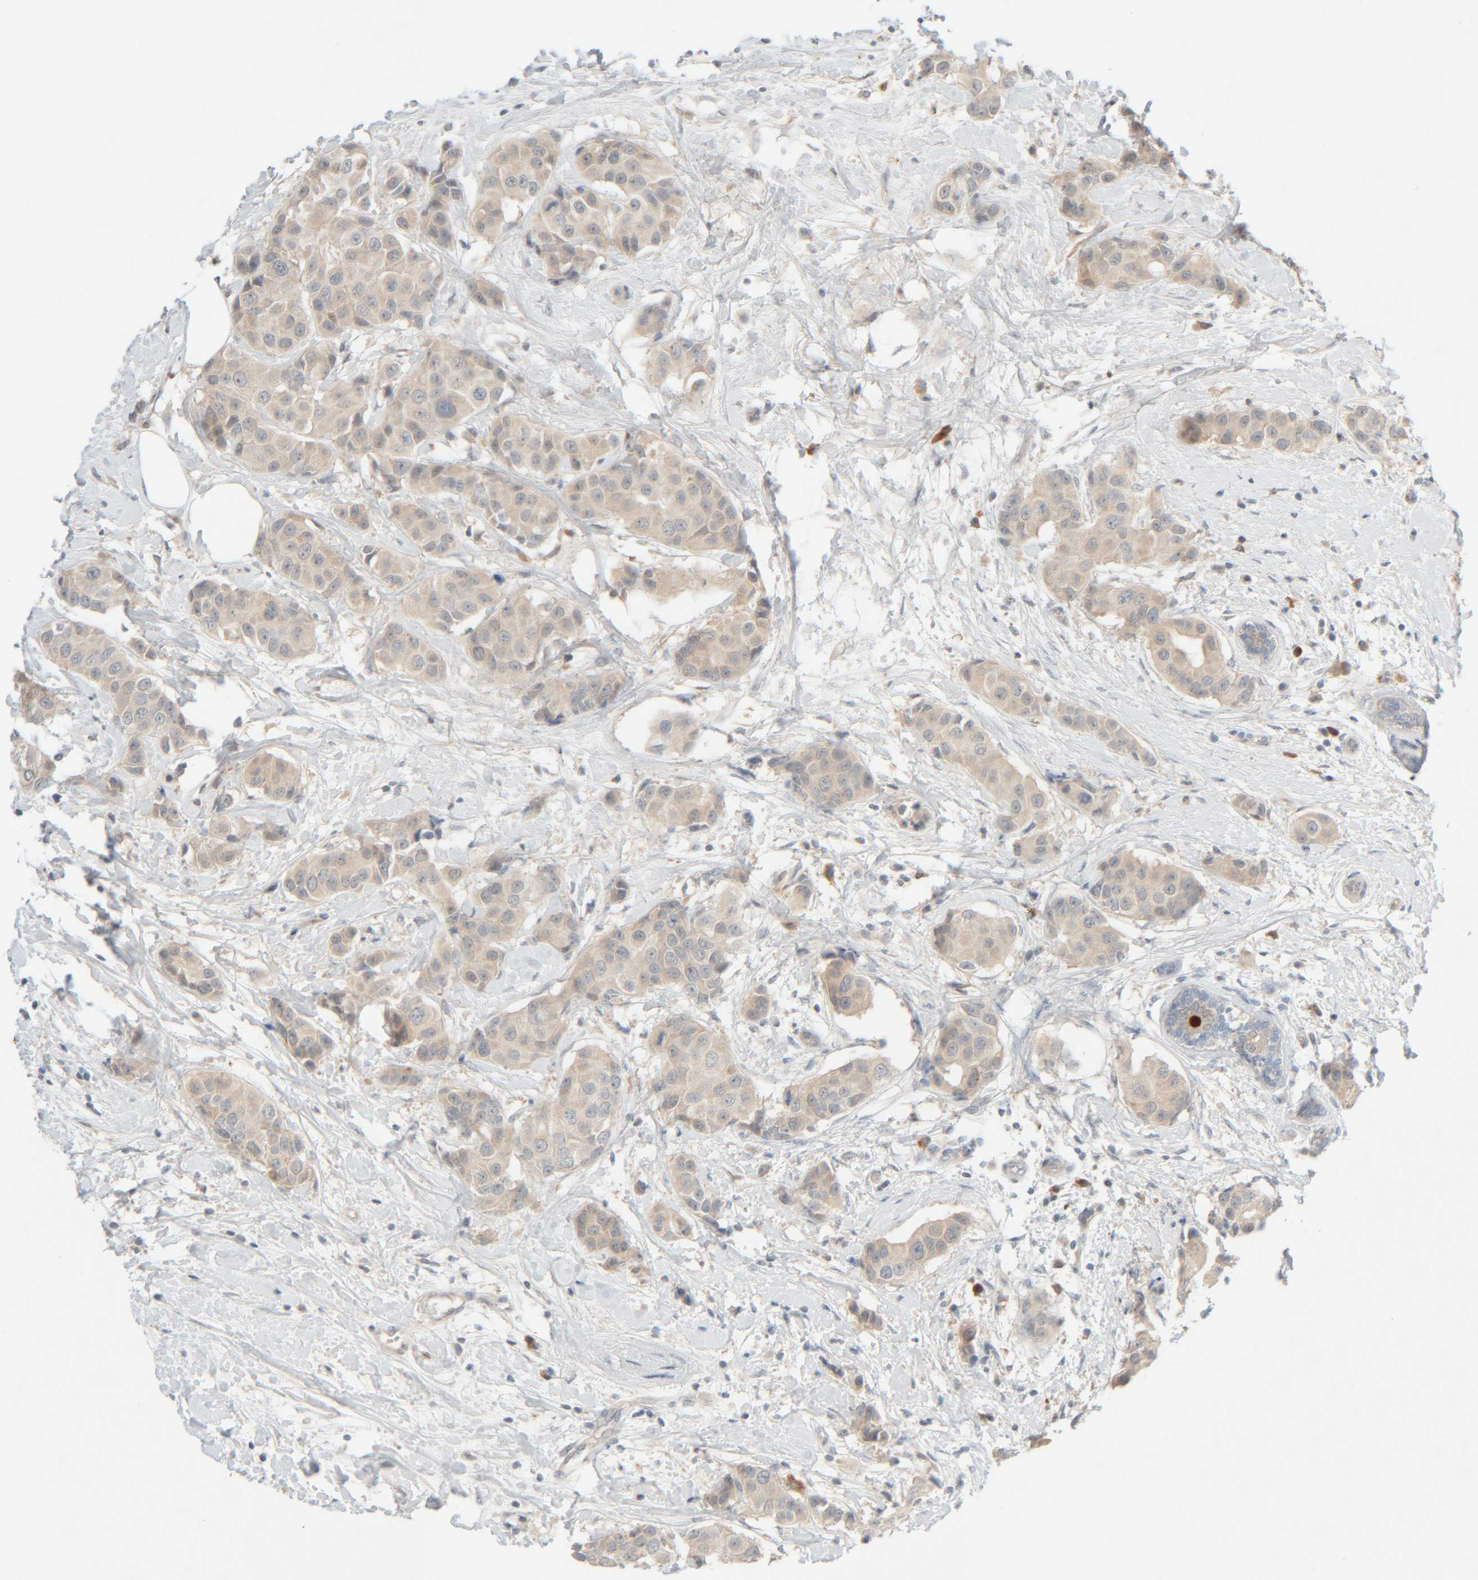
{"staining": {"intensity": "weak", "quantity": "<25%", "location": "cytoplasmic/membranous"}, "tissue": "breast cancer", "cell_type": "Tumor cells", "image_type": "cancer", "snomed": [{"axis": "morphology", "description": "Normal tissue, NOS"}, {"axis": "morphology", "description": "Duct carcinoma"}, {"axis": "topography", "description": "Breast"}], "caption": "This image is of breast cancer (infiltrating ductal carcinoma) stained with immunohistochemistry (IHC) to label a protein in brown with the nuclei are counter-stained blue. There is no staining in tumor cells.", "gene": "CHKA", "patient": {"sex": "female", "age": 39}}